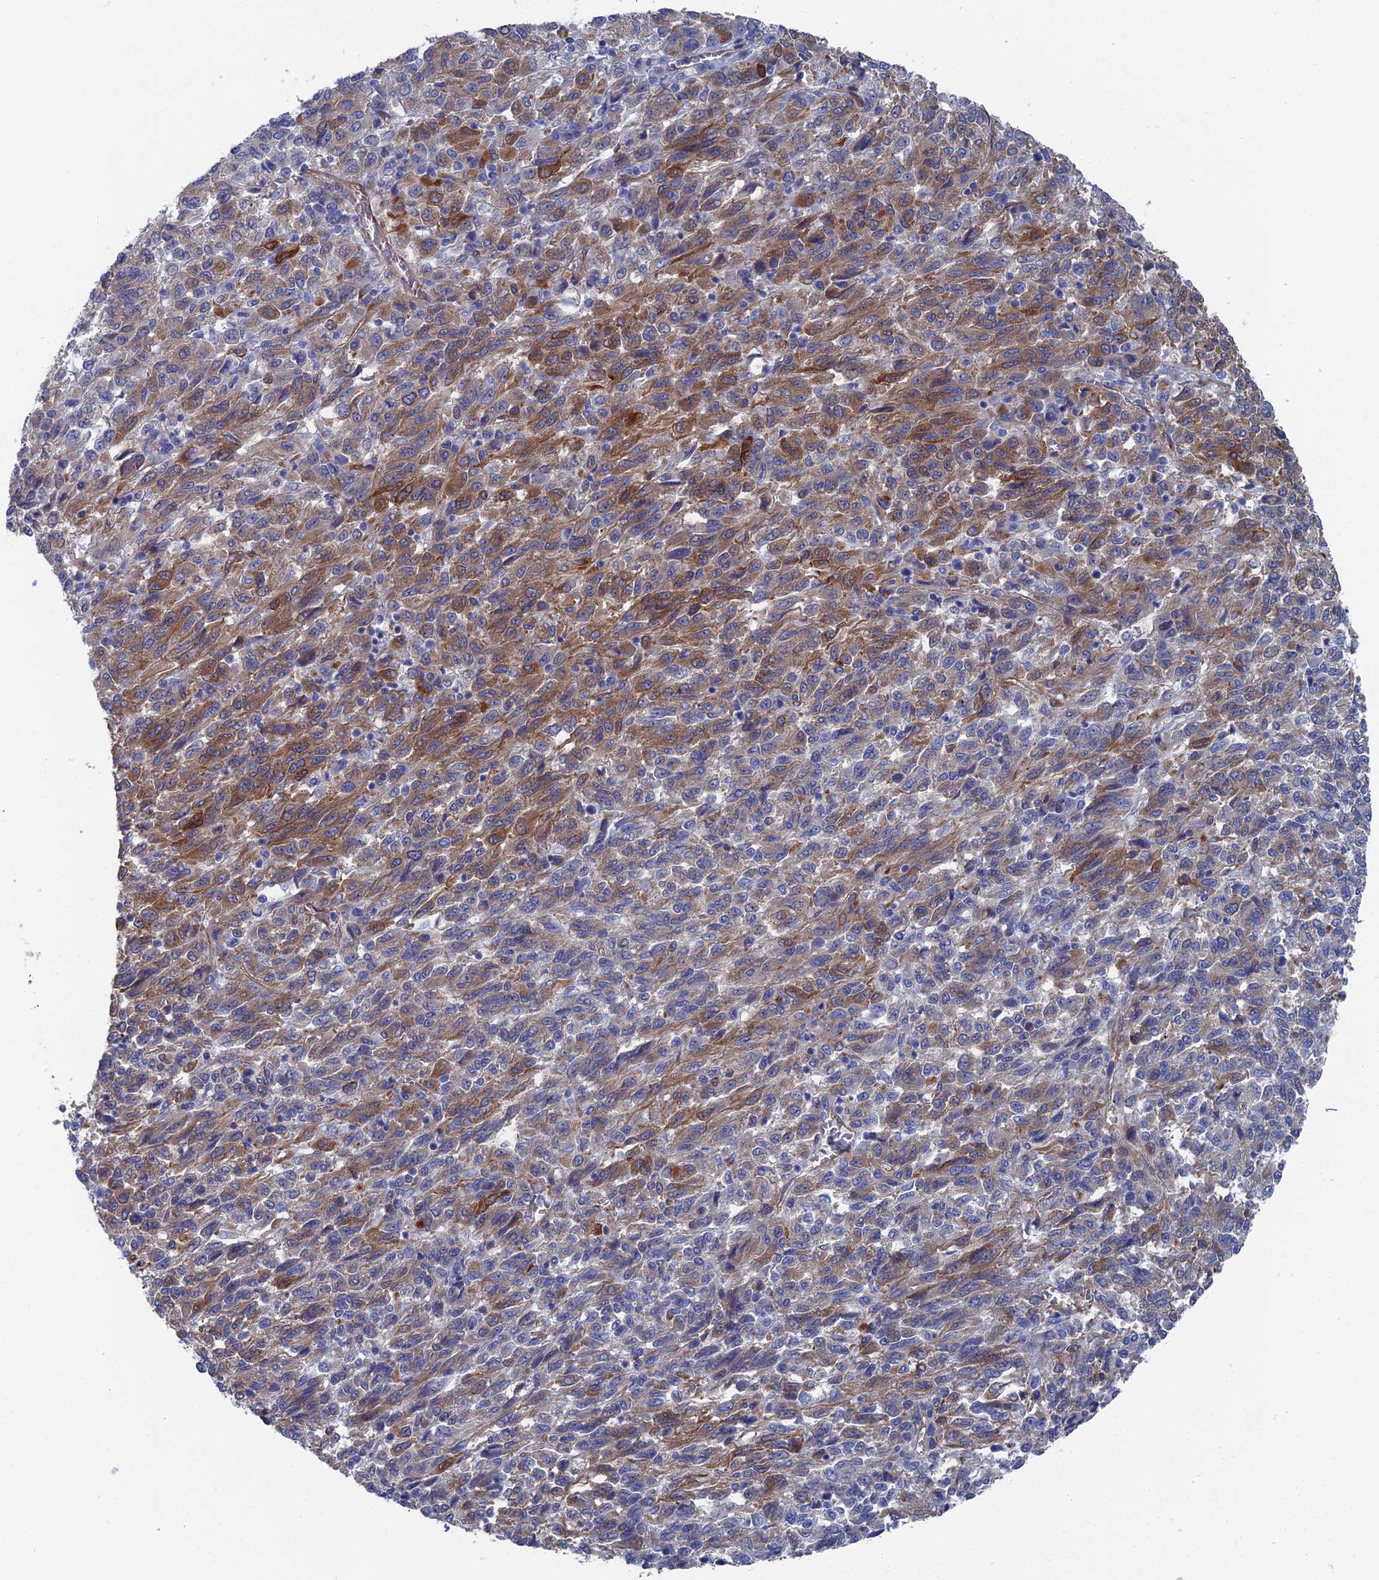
{"staining": {"intensity": "moderate", "quantity": "25%-75%", "location": "cytoplasmic/membranous"}, "tissue": "melanoma", "cell_type": "Tumor cells", "image_type": "cancer", "snomed": [{"axis": "morphology", "description": "Malignant melanoma, Metastatic site"}, {"axis": "topography", "description": "Lung"}], "caption": "The histopathology image shows staining of malignant melanoma (metastatic site), revealing moderate cytoplasmic/membranous protein expression (brown color) within tumor cells.", "gene": "ARAP3", "patient": {"sex": "male", "age": 64}}